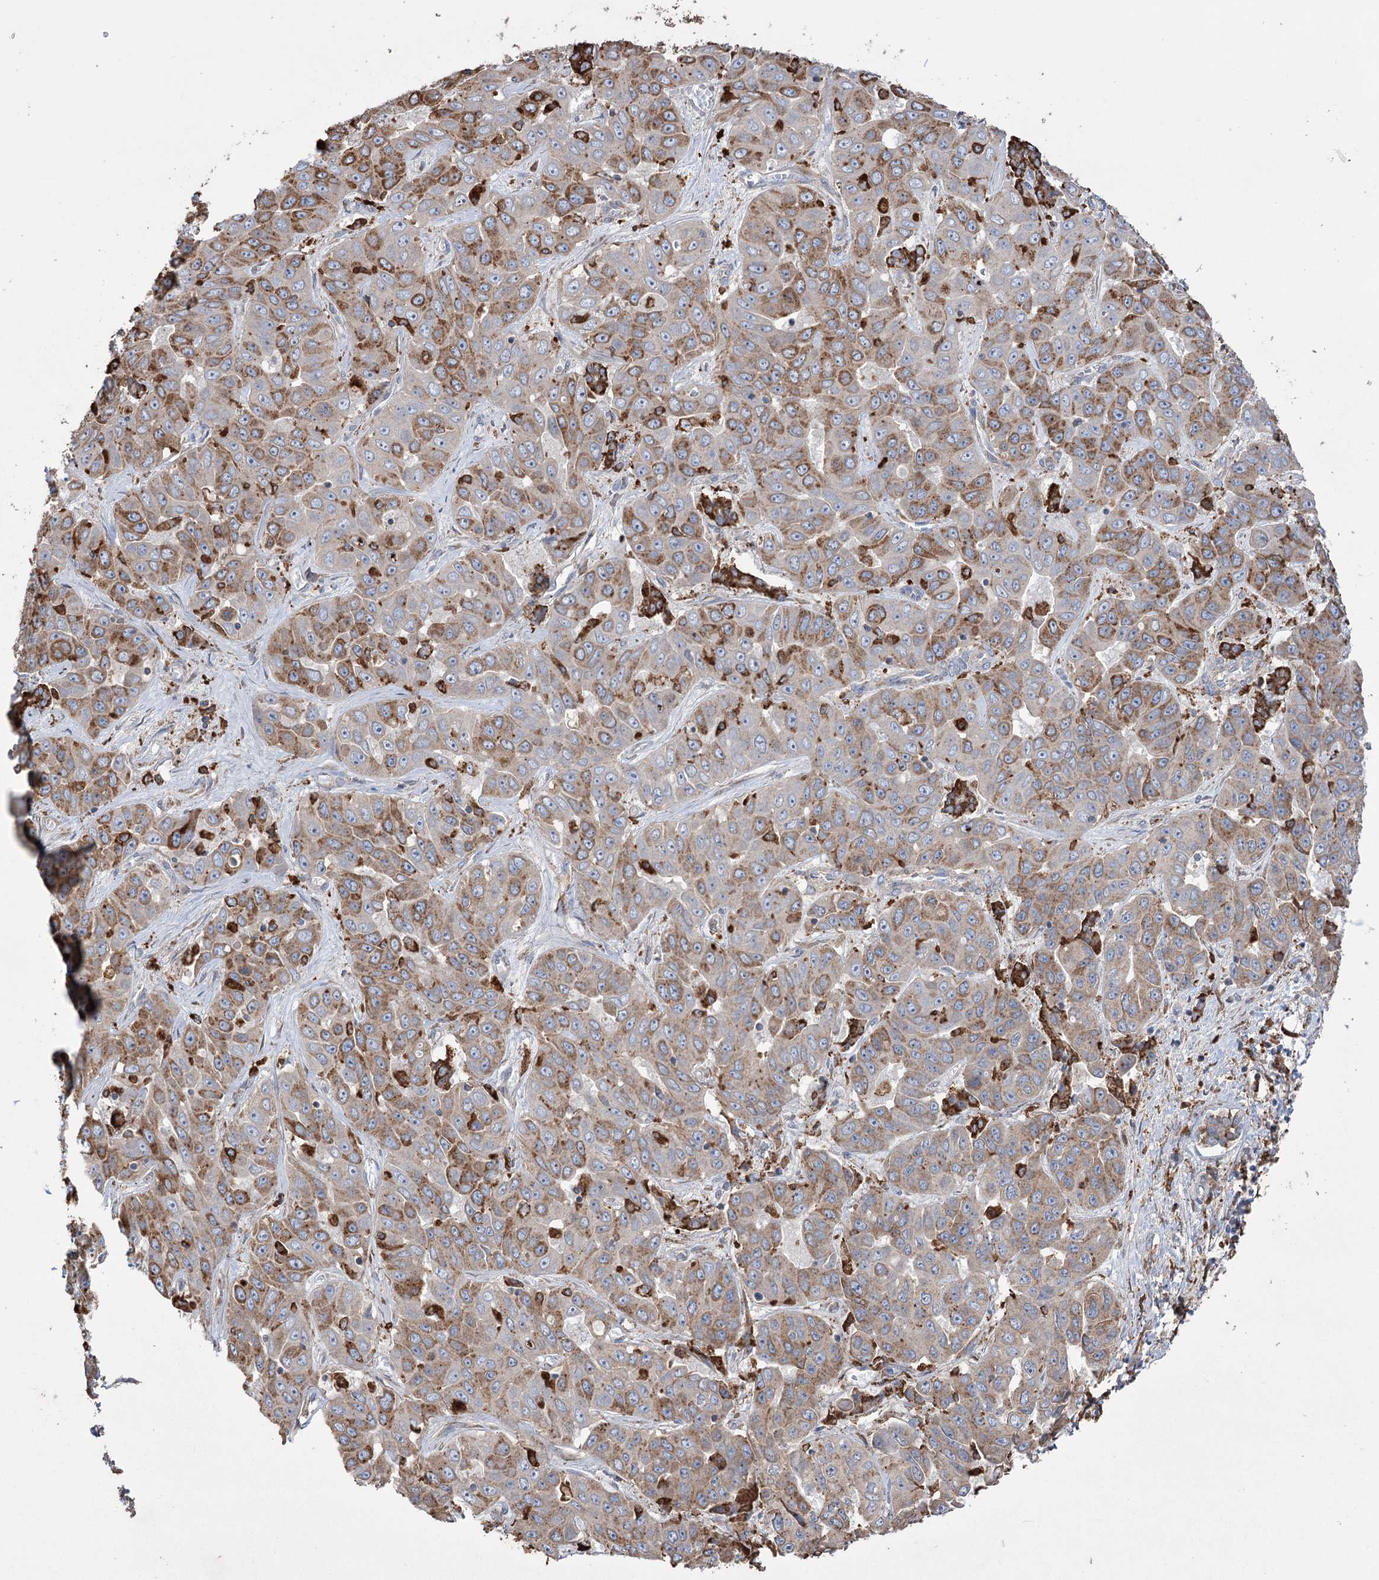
{"staining": {"intensity": "moderate", "quantity": ">75%", "location": "cytoplasmic/membranous"}, "tissue": "liver cancer", "cell_type": "Tumor cells", "image_type": "cancer", "snomed": [{"axis": "morphology", "description": "Cholangiocarcinoma"}, {"axis": "topography", "description": "Liver"}], "caption": "This is an image of immunohistochemistry staining of cholangiocarcinoma (liver), which shows moderate positivity in the cytoplasmic/membranous of tumor cells.", "gene": "TRIM71", "patient": {"sex": "female", "age": 52}}